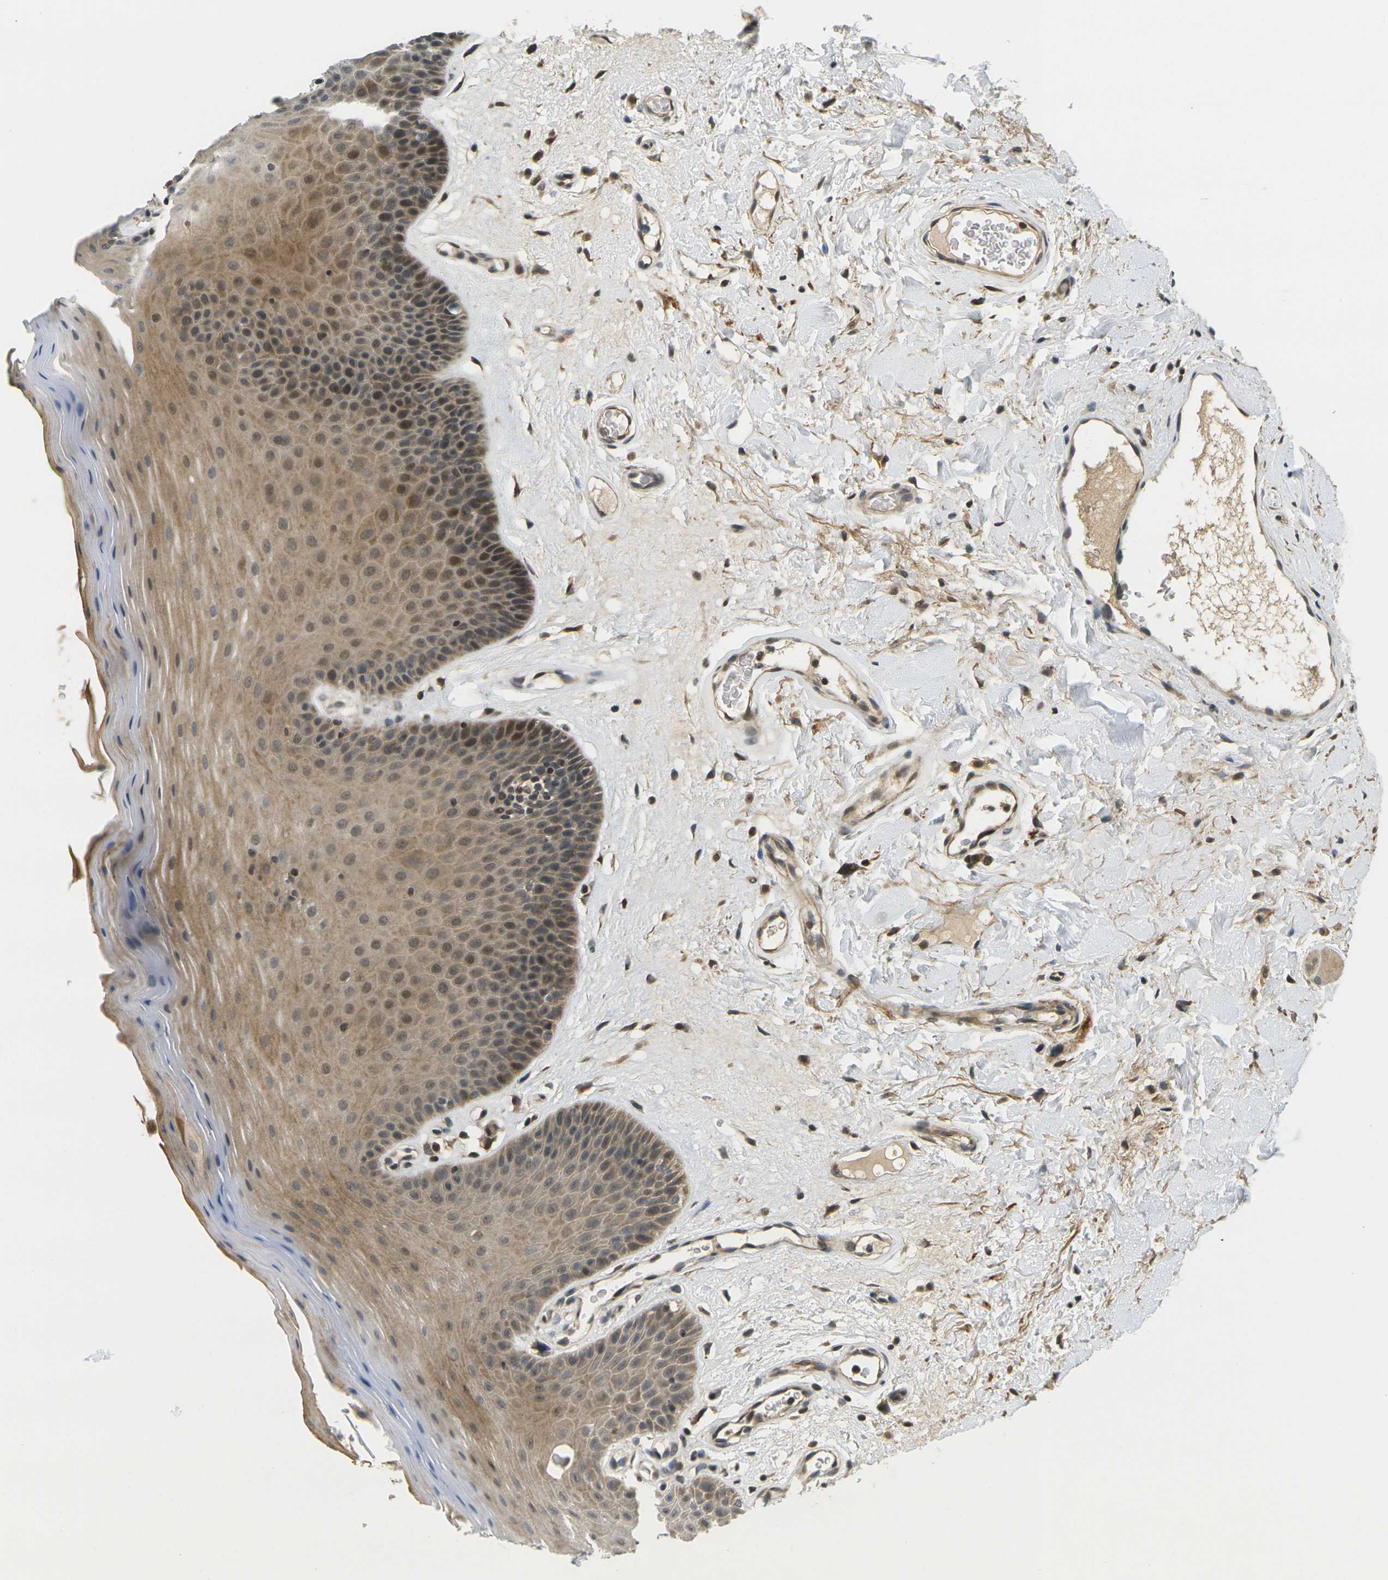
{"staining": {"intensity": "moderate", "quantity": ">75%", "location": "cytoplasmic/membranous,nuclear"}, "tissue": "oral mucosa", "cell_type": "Squamous epithelial cells", "image_type": "normal", "snomed": [{"axis": "morphology", "description": "Normal tissue, NOS"}, {"axis": "morphology", "description": "Squamous cell carcinoma, NOS"}, {"axis": "topography", "description": "Skeletal muscle"}, {"axis": "topography", "description": "Adipose tissue"}, {"axis": "topography", "description": "Vascular tissue"}, {"axis": "topography", "description": "Oral tissue"}, {"axis": "topography", "description": "Peripheral nerve tissue"}, {"axis": "topography", "description": "Head-Neck"}], "caption": "High-power microscopy captured an IHC histopathology image of normal oral mucosa, revealing moderate cytoplasmic/membranous,nuclear expression in about >75% of squamous epithelial cells. The protein of interest is stained brown, and the nuclei are stained in blue (DAB (3,3'-diaminobenzidine) IHC with brightfield microscopy, high magnification).", "gene": "KLHL8", "patient": {"sex": "male", "age": 71}}